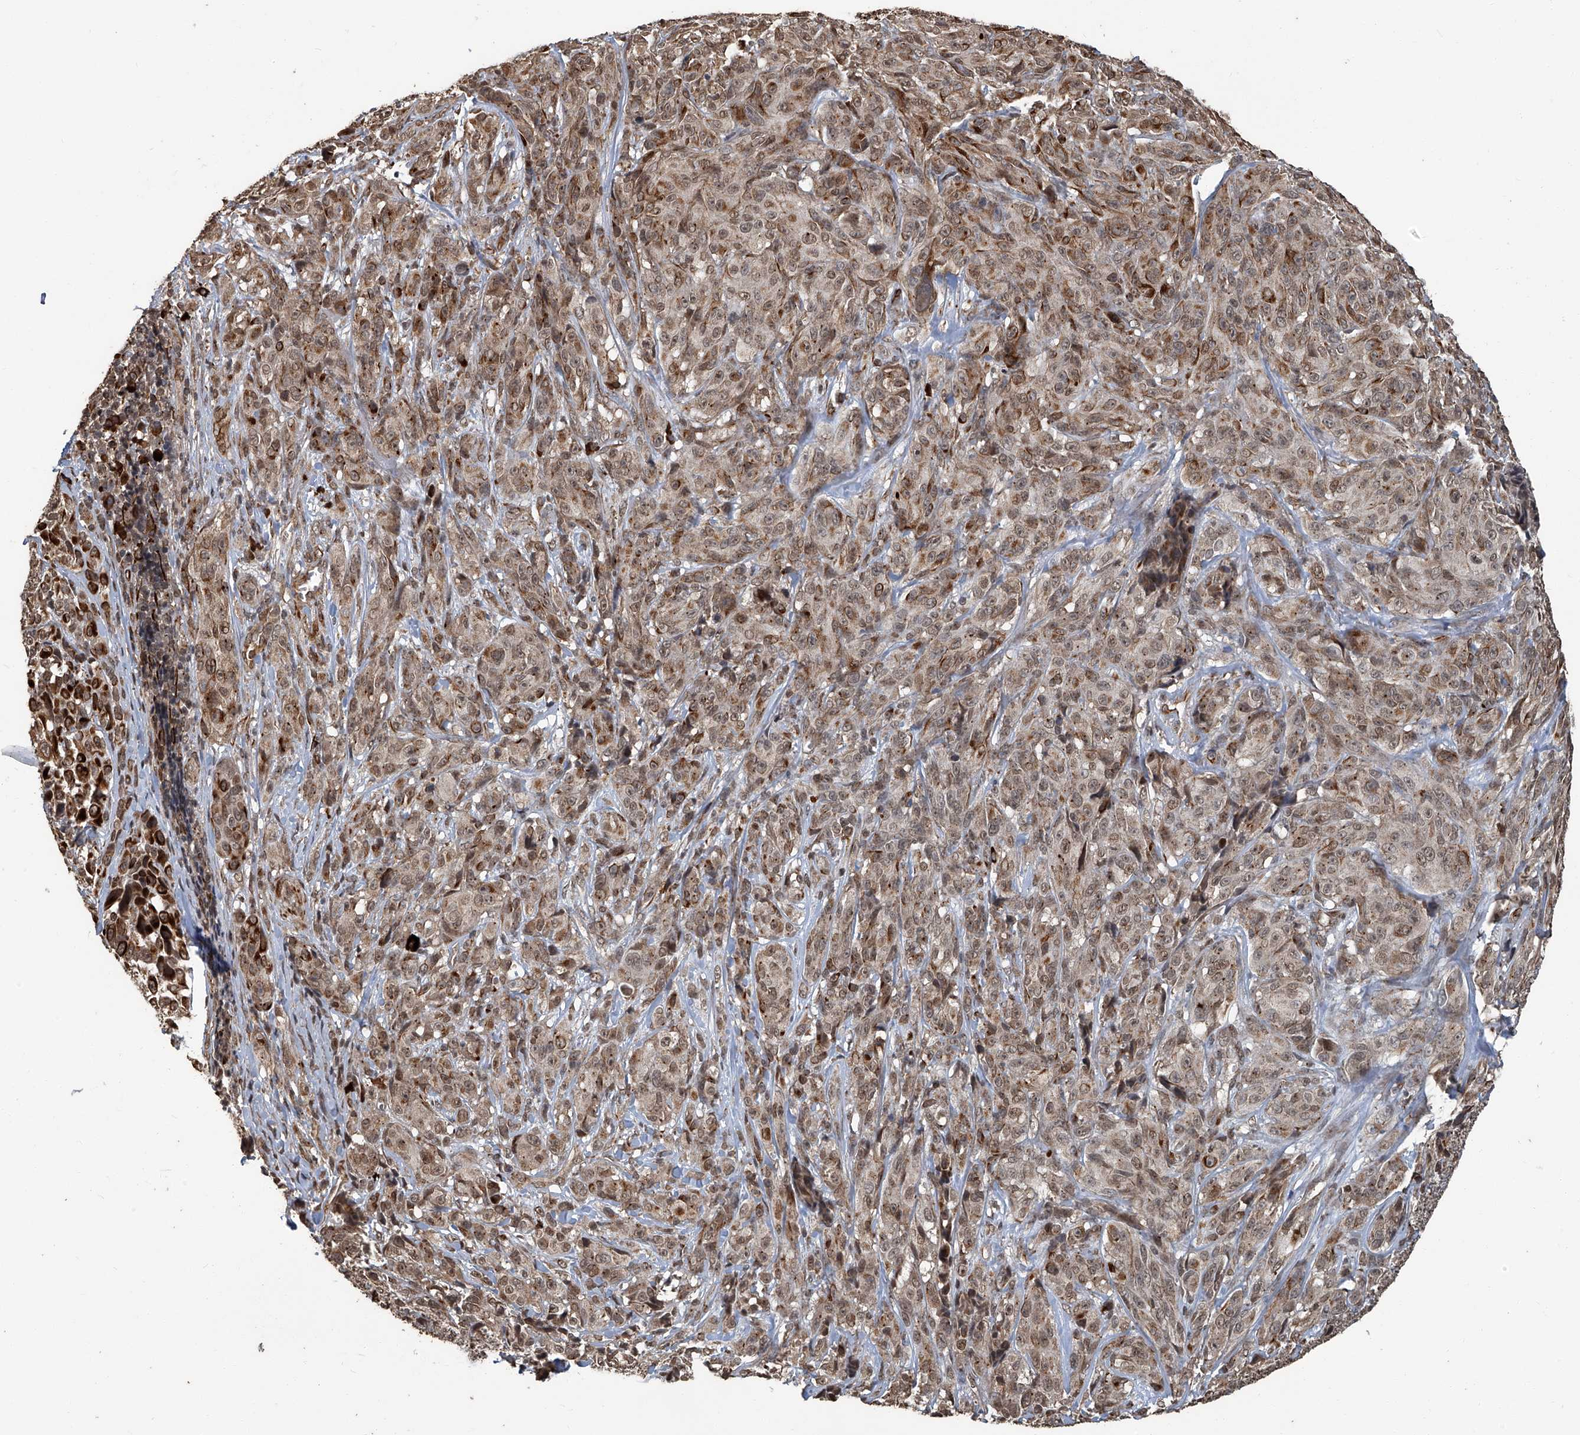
{"staining": {"intensity": "strong", "quantity": "25%-75%", "location": "nuclear"}, "tissue": "melanoma", "cell_type": "Tumor cells", "image_type": "cancer", "snomed": [{"axis": "morphology", "description": "Malignant melanoma, NOS"}, {"axis": "topography", "description": "Skin"}], "caption": "Immunohistochemistry image of neoplastic tissue: melanoma stained using IHC displays high levels of strong protein expression localized specifically in the nuclear of tumor cells, appearing as a nuclear brown color.", "gene": "GPR132", "patient": {"sex": "male", "age": 73}}